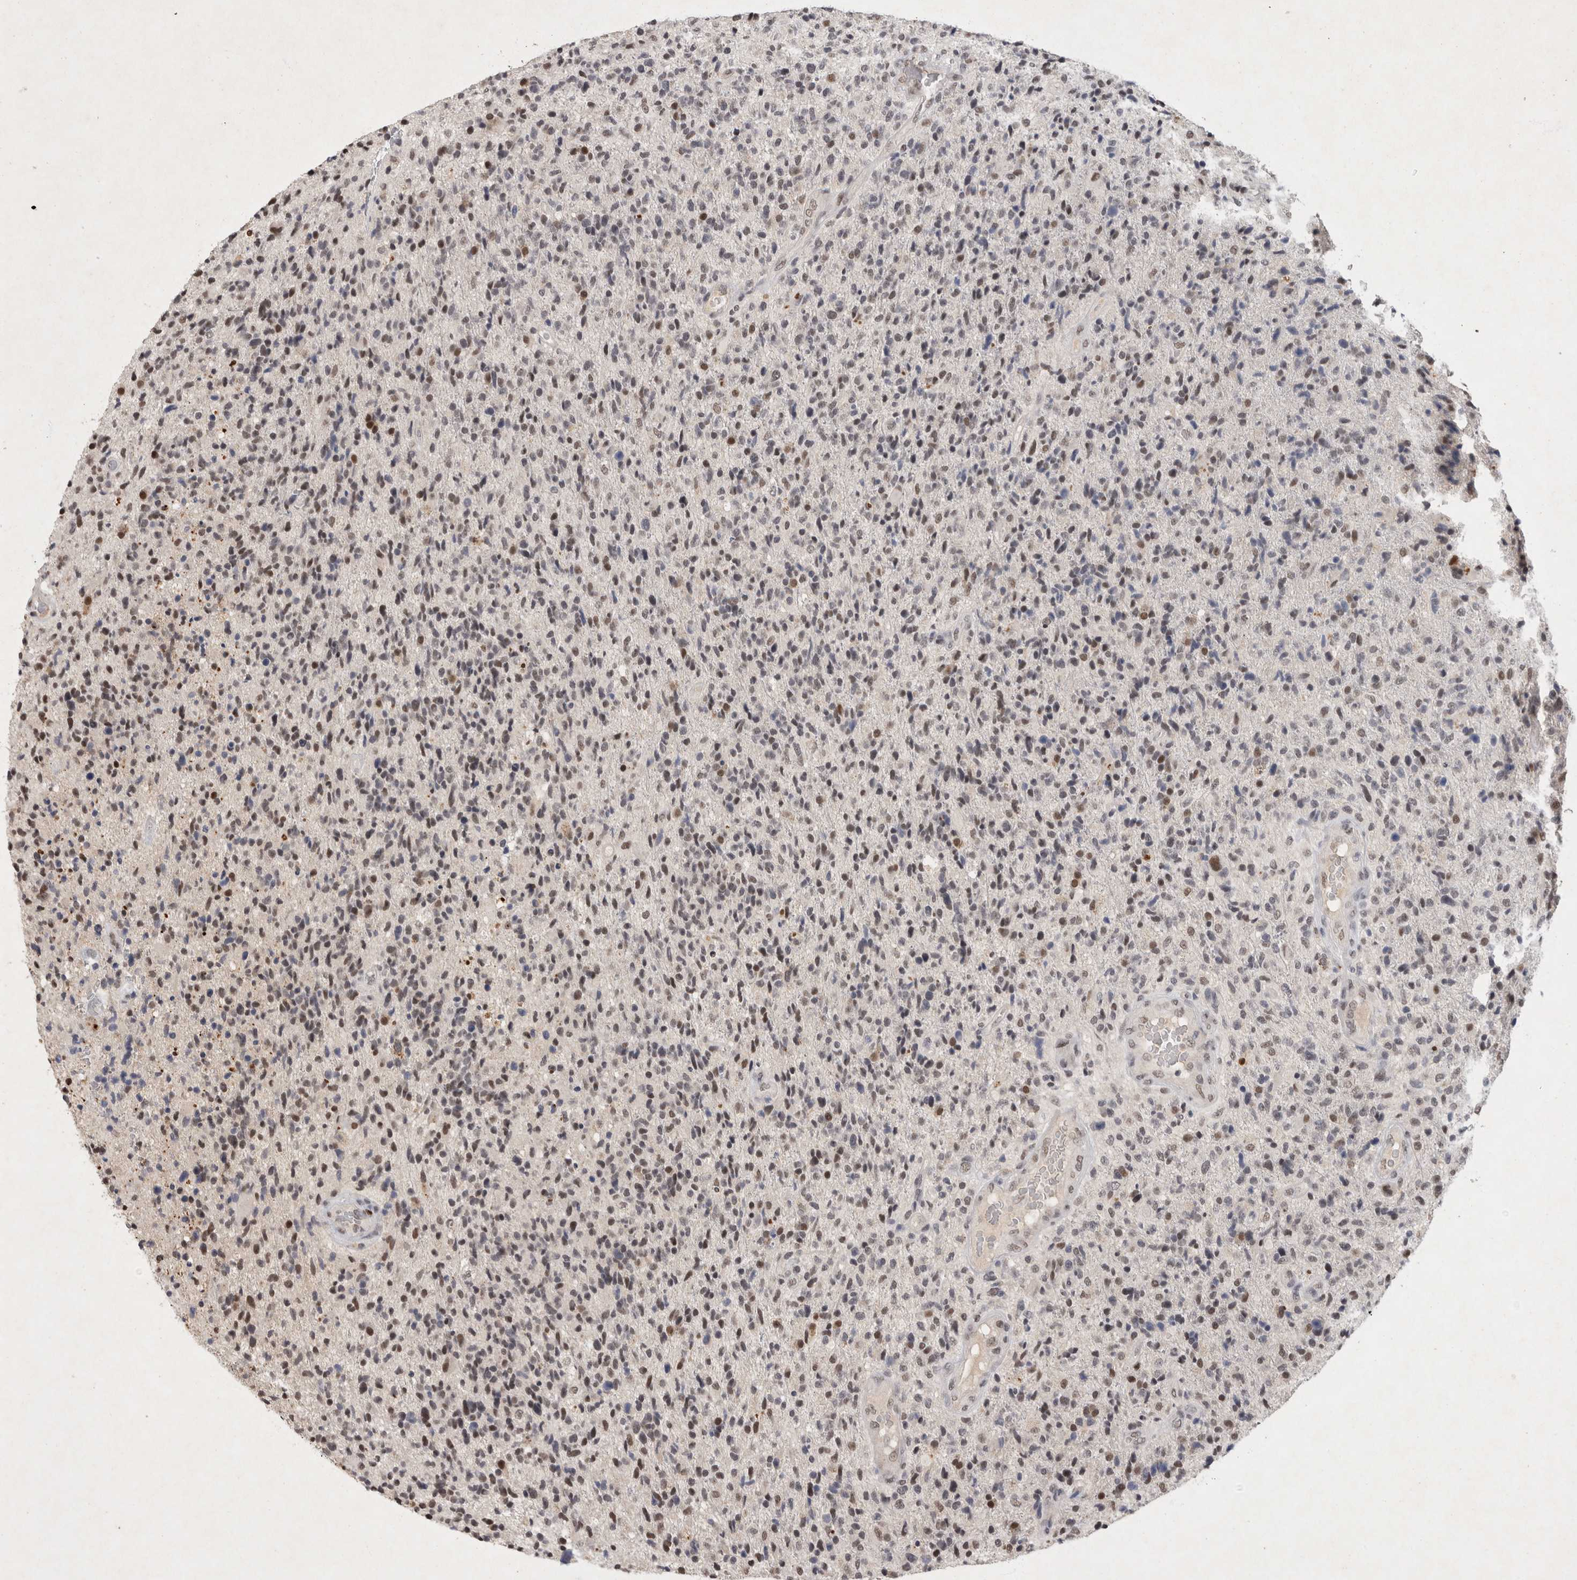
{"staining": {"intensity": "weak", "quantity": "<25%", "location": "nuclear"}, "tissue": "glioma", "cell_type": "Tumor cells", "image_type": "cancer", "snomed": [{"axis": "morphology", "description": "Glioma, malignant, High grade"}, {"axis": "topography", "description": "Brain"}], "caption": "Tumor cells show no significant expression in malignant glioma (high-grade).", "gene": "XRCC5", "patient": {"sex": "male", "age": 72}}